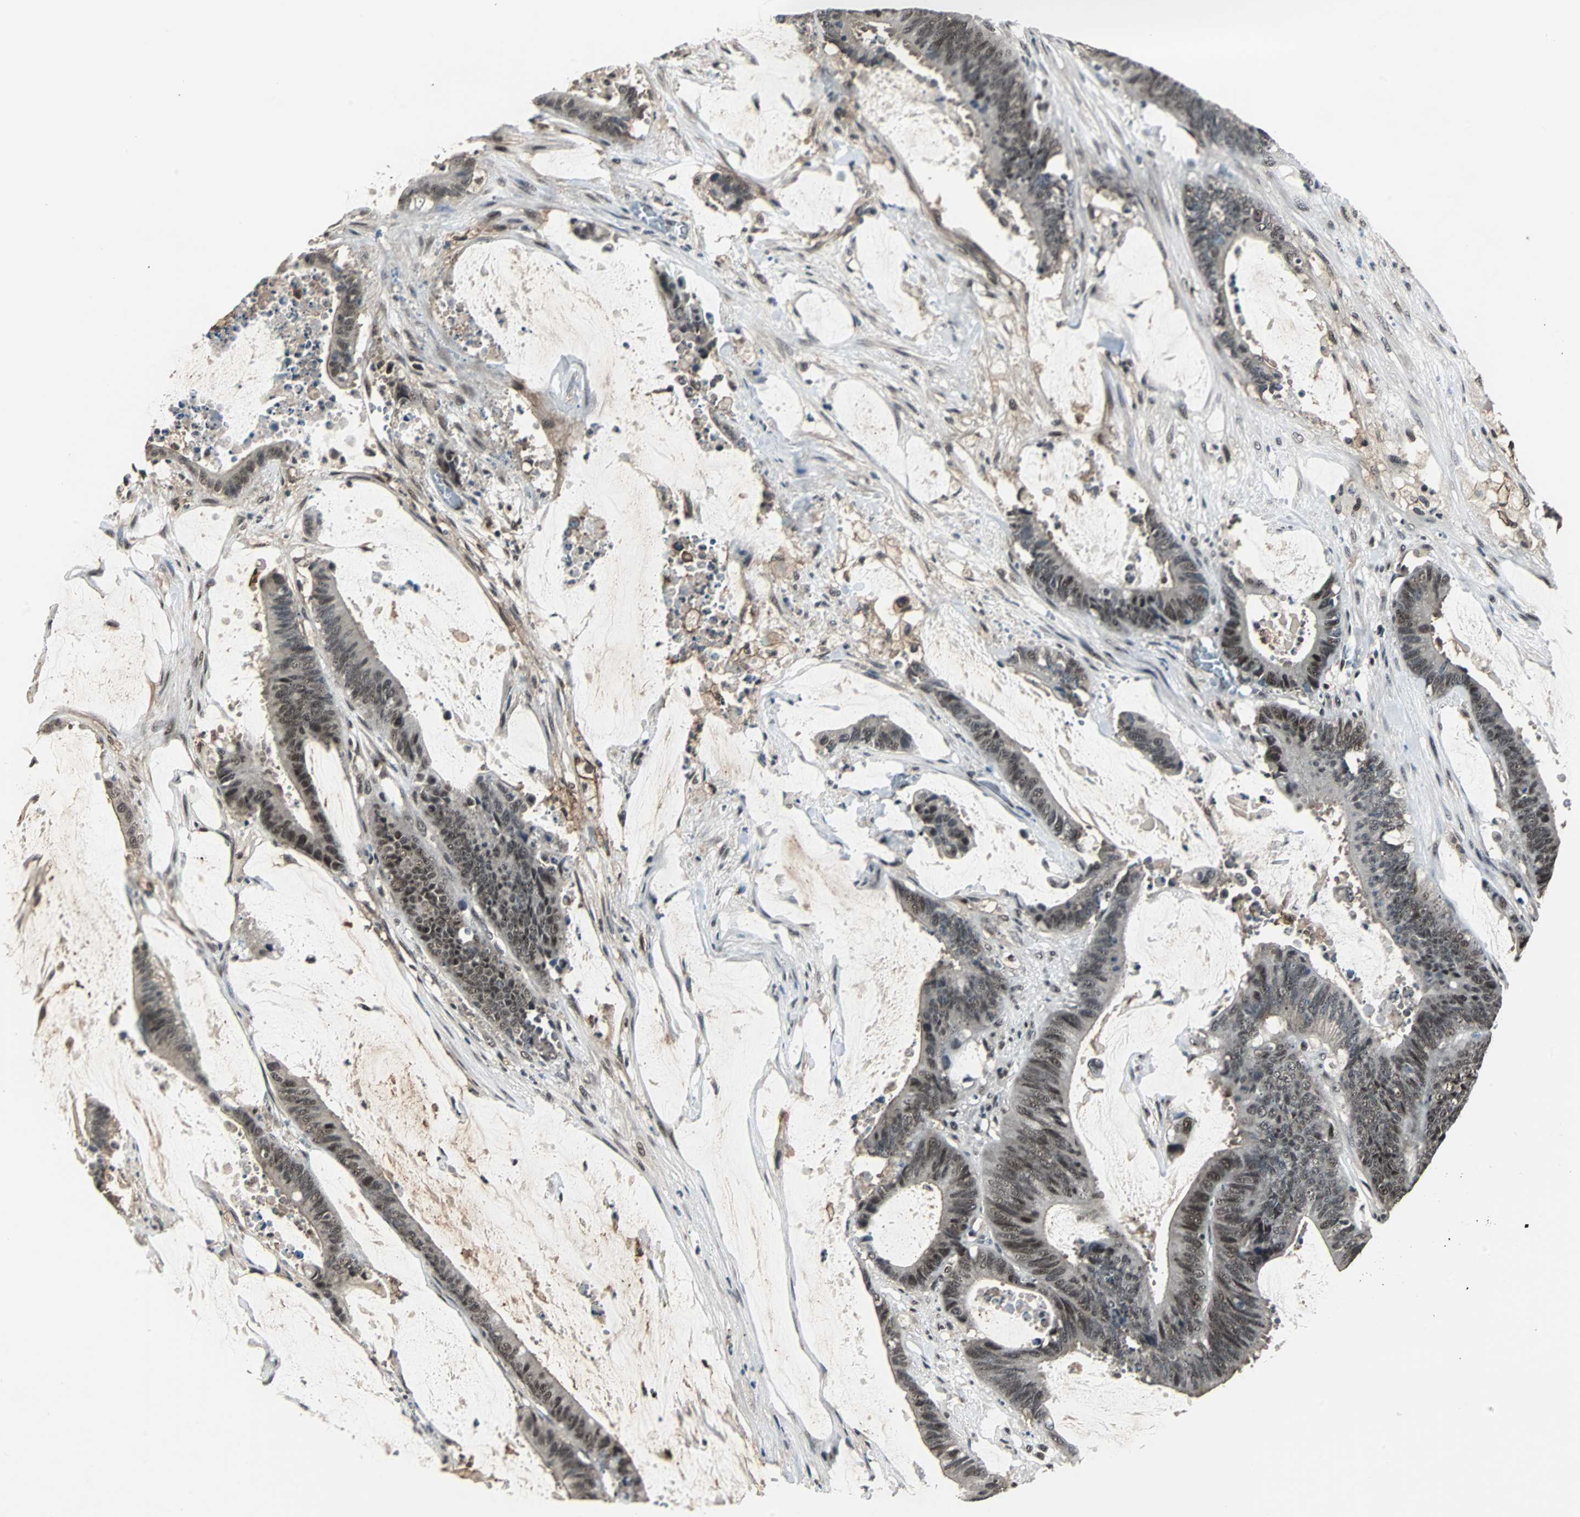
{"staining": {"intensity": "moderate", "quantity": ">75%", "location": "nuclear"}, "tissue": "colorectal cancer", "cell_type": "Tumor cells", "image_type": "cancer", "snomed": [{"axis": "morphology", "description": "Adenocarcinoma, NOS"}, {"axis": "topography", "description": "Rectum"}], "caption": "Immunohistochemistry (IHC) (DAB (3,3'-diaminobenzidine)) staining of colorectal adenocarcinoma displays moderate nuclear protein staining in about >75% of tumor cells.", "gene": "MKX", "patient": {"sex": "female", "age": 66}}